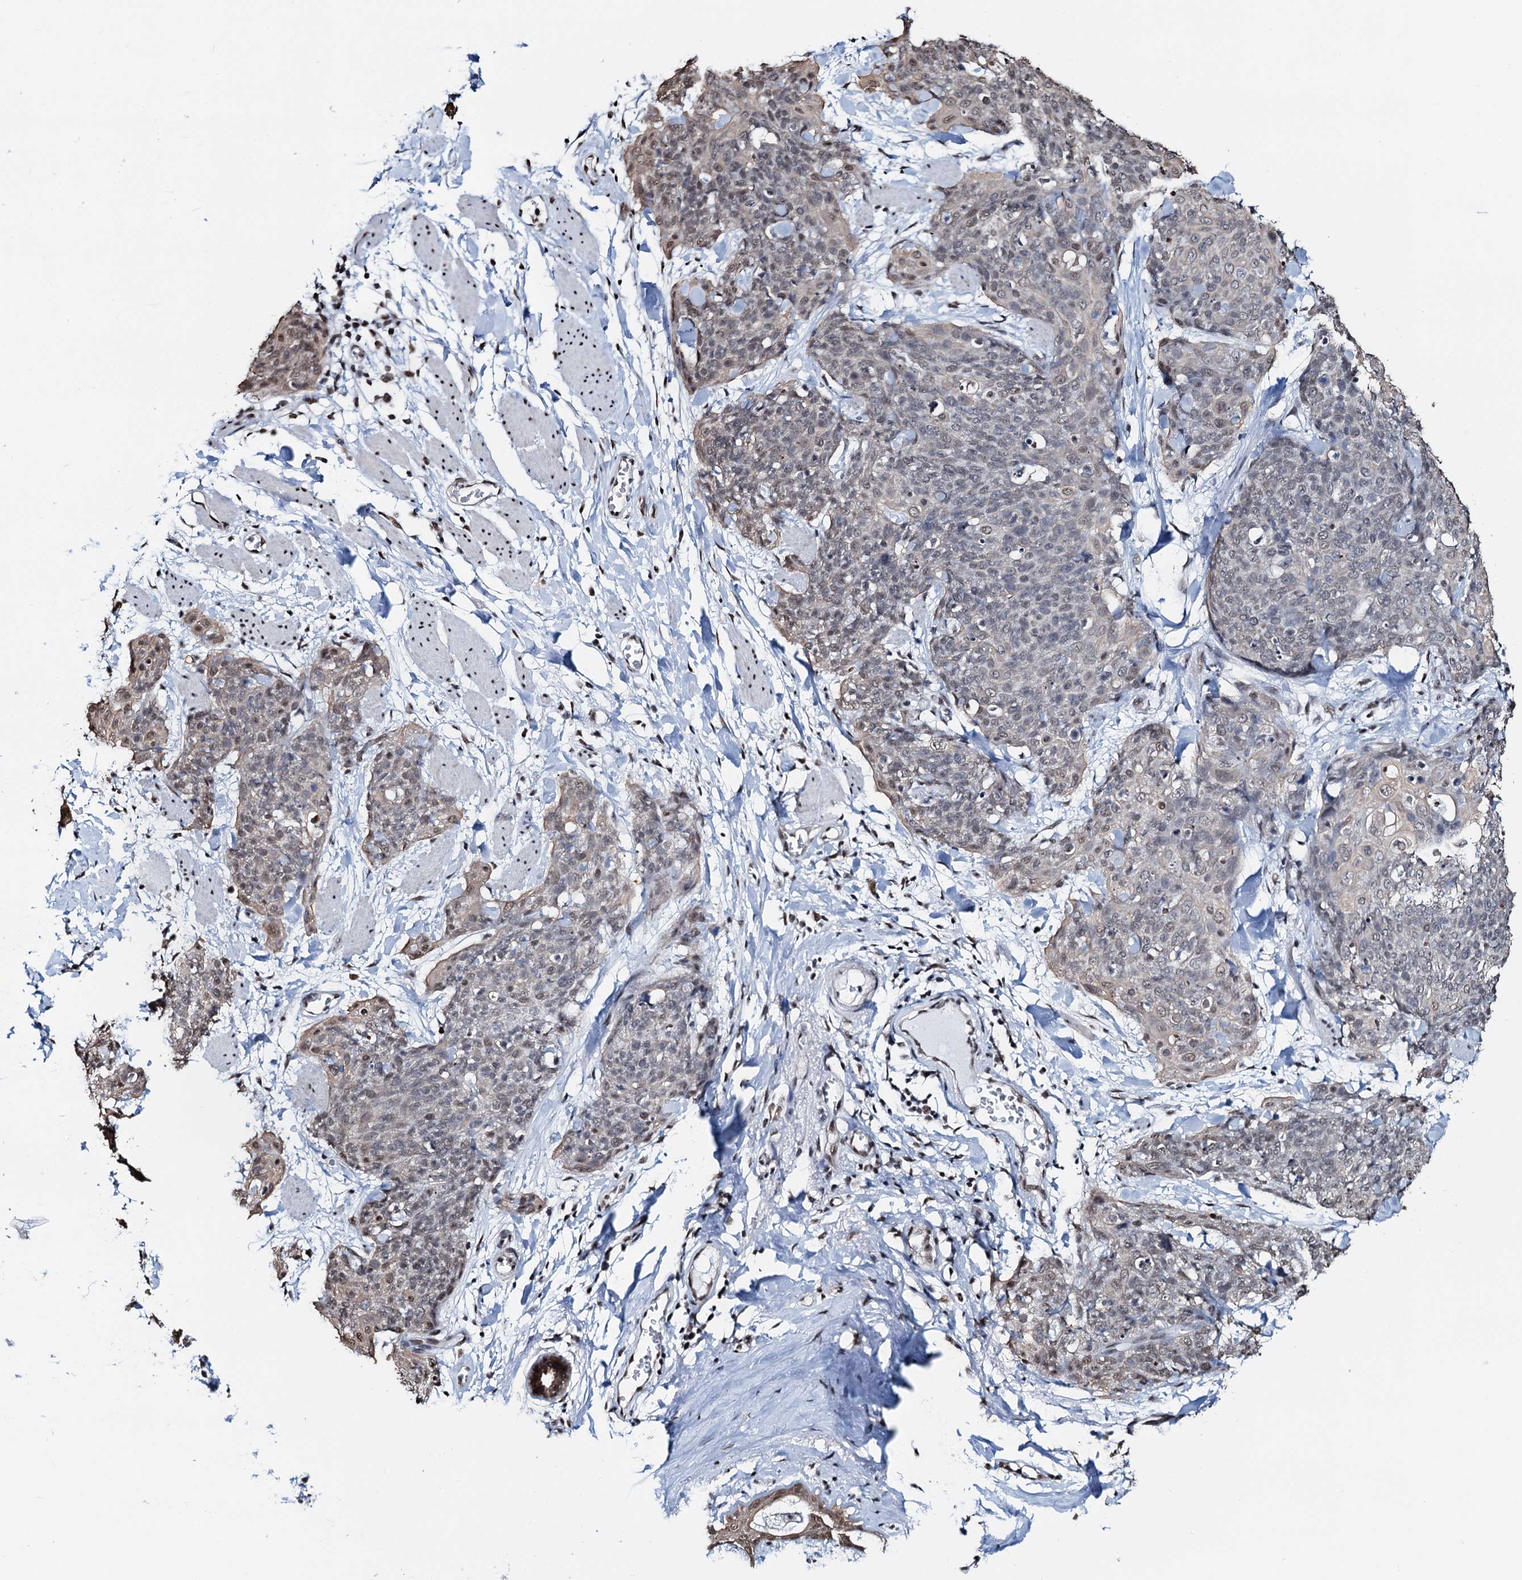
{"staining": {"intensity": "weak", "quantity": "25%-75%", "location": "nuclear"}, "tissue": "skin cancer", "cell_type": "Tumor cells", "image_type": "cancer", "snomed": [{"axis": "morphology", "description": "Squamous cell carcinoma, NOS"}, {"axis": "topography", "description": "Skin"}, {"axis": "topography", "description": "Vulva"}], "caption": "Squamous cell carcinoma (skin) tissue shows weak nuclear staining in approximately 25%-75% of tumor cells", "gene": "ZNF609", "patient": {"sex": "female", "age": 85}}